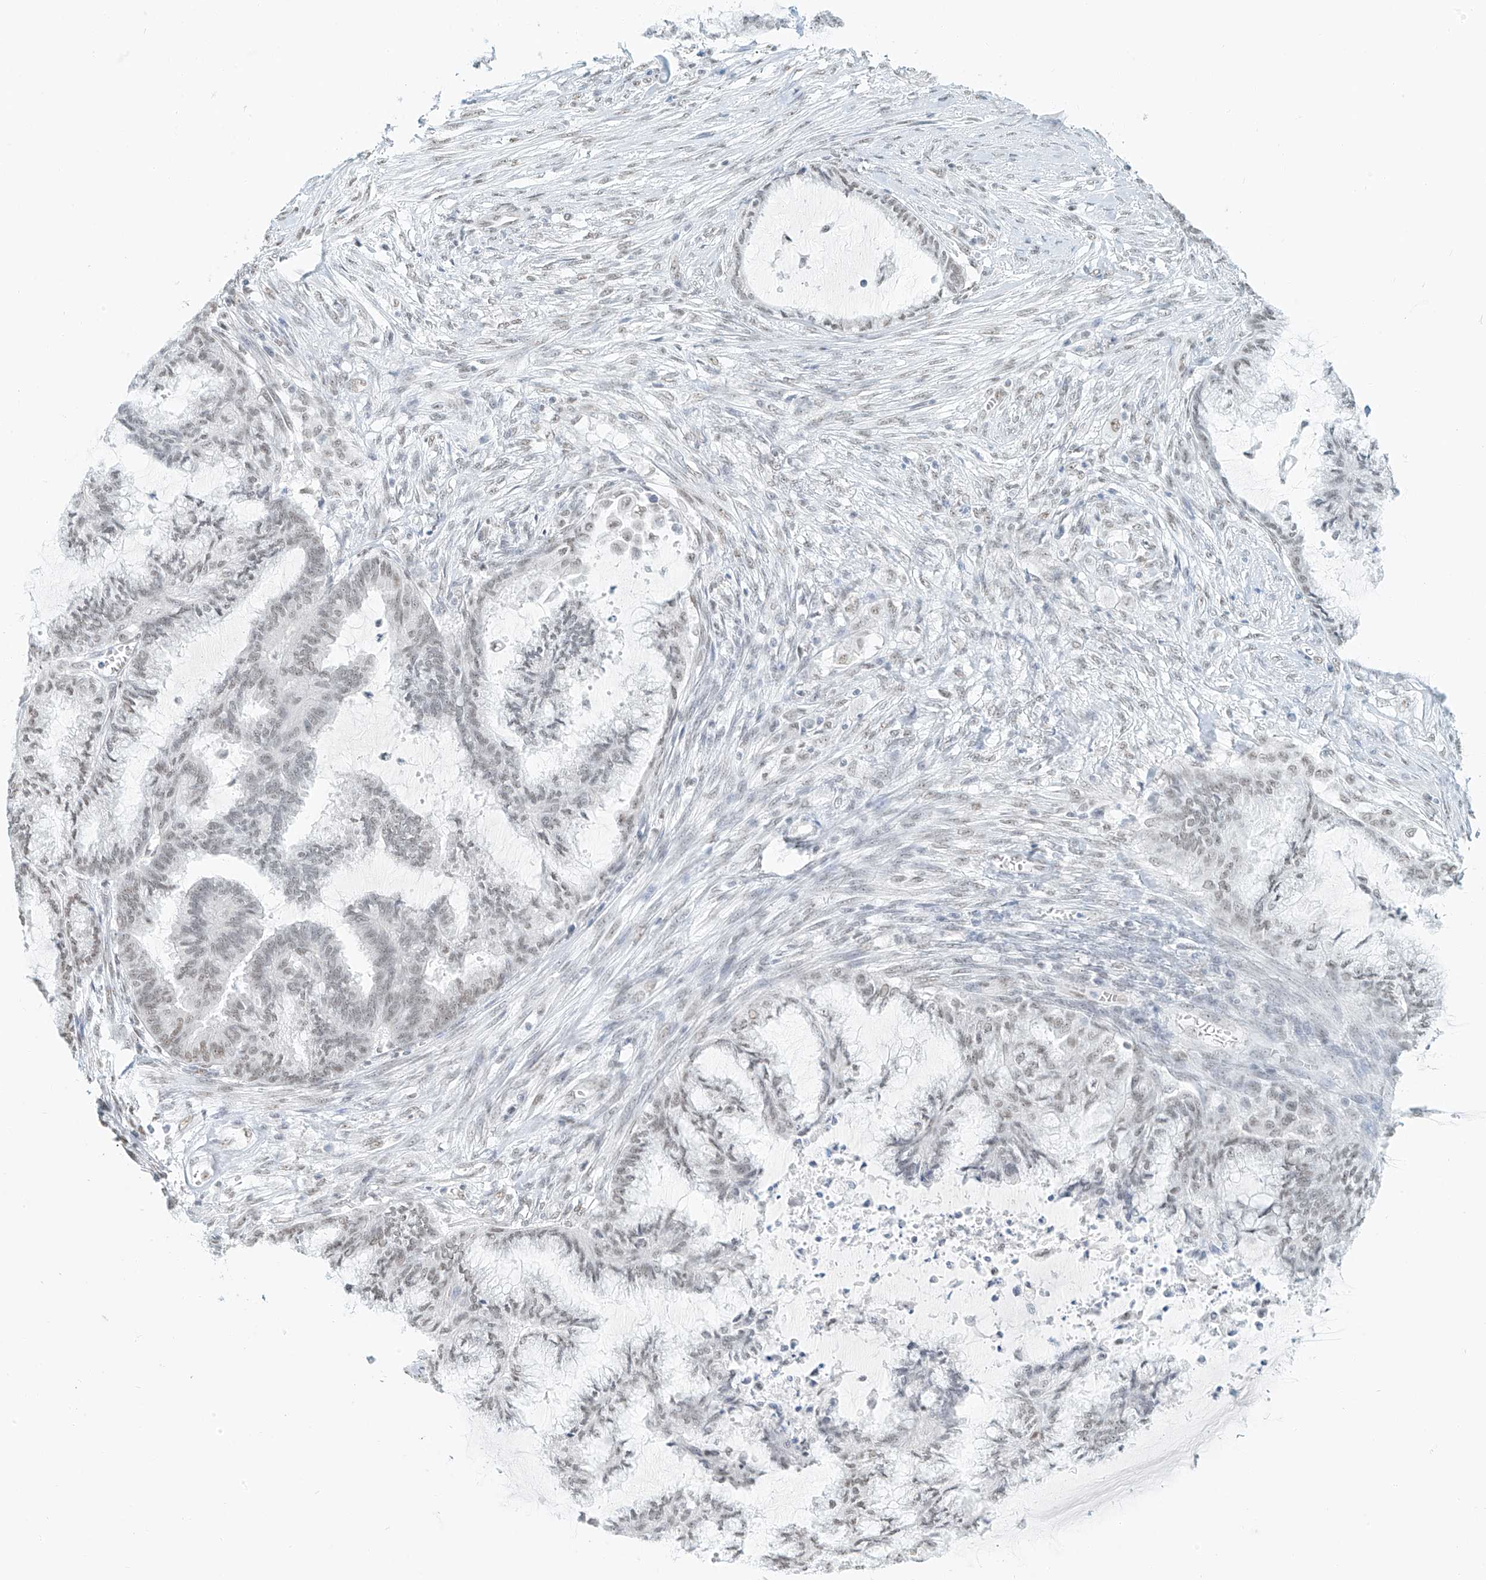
{"staining": {"intensity": "weak", "quantity": "<25%", "location": "nuclear"}, "tissue": "endometrial cancer", "cell_type": "Tumor cells", "image_type": "cancer", "snomed": [{"axis": "morphology", "description": "Adenocarcinoma, NOS"}, {"axis": "topography", "description": "Endometrium"}], "caption": "IHC of human endometrial cancer reveals no positivity in tumor cells. (DAB (3,3'-diaminobenzidine) immunohistochemistry (IHC) with hematoxylin counter stain).", "gene": "PGC", "patient": {"sex": "female", "age": 86}}